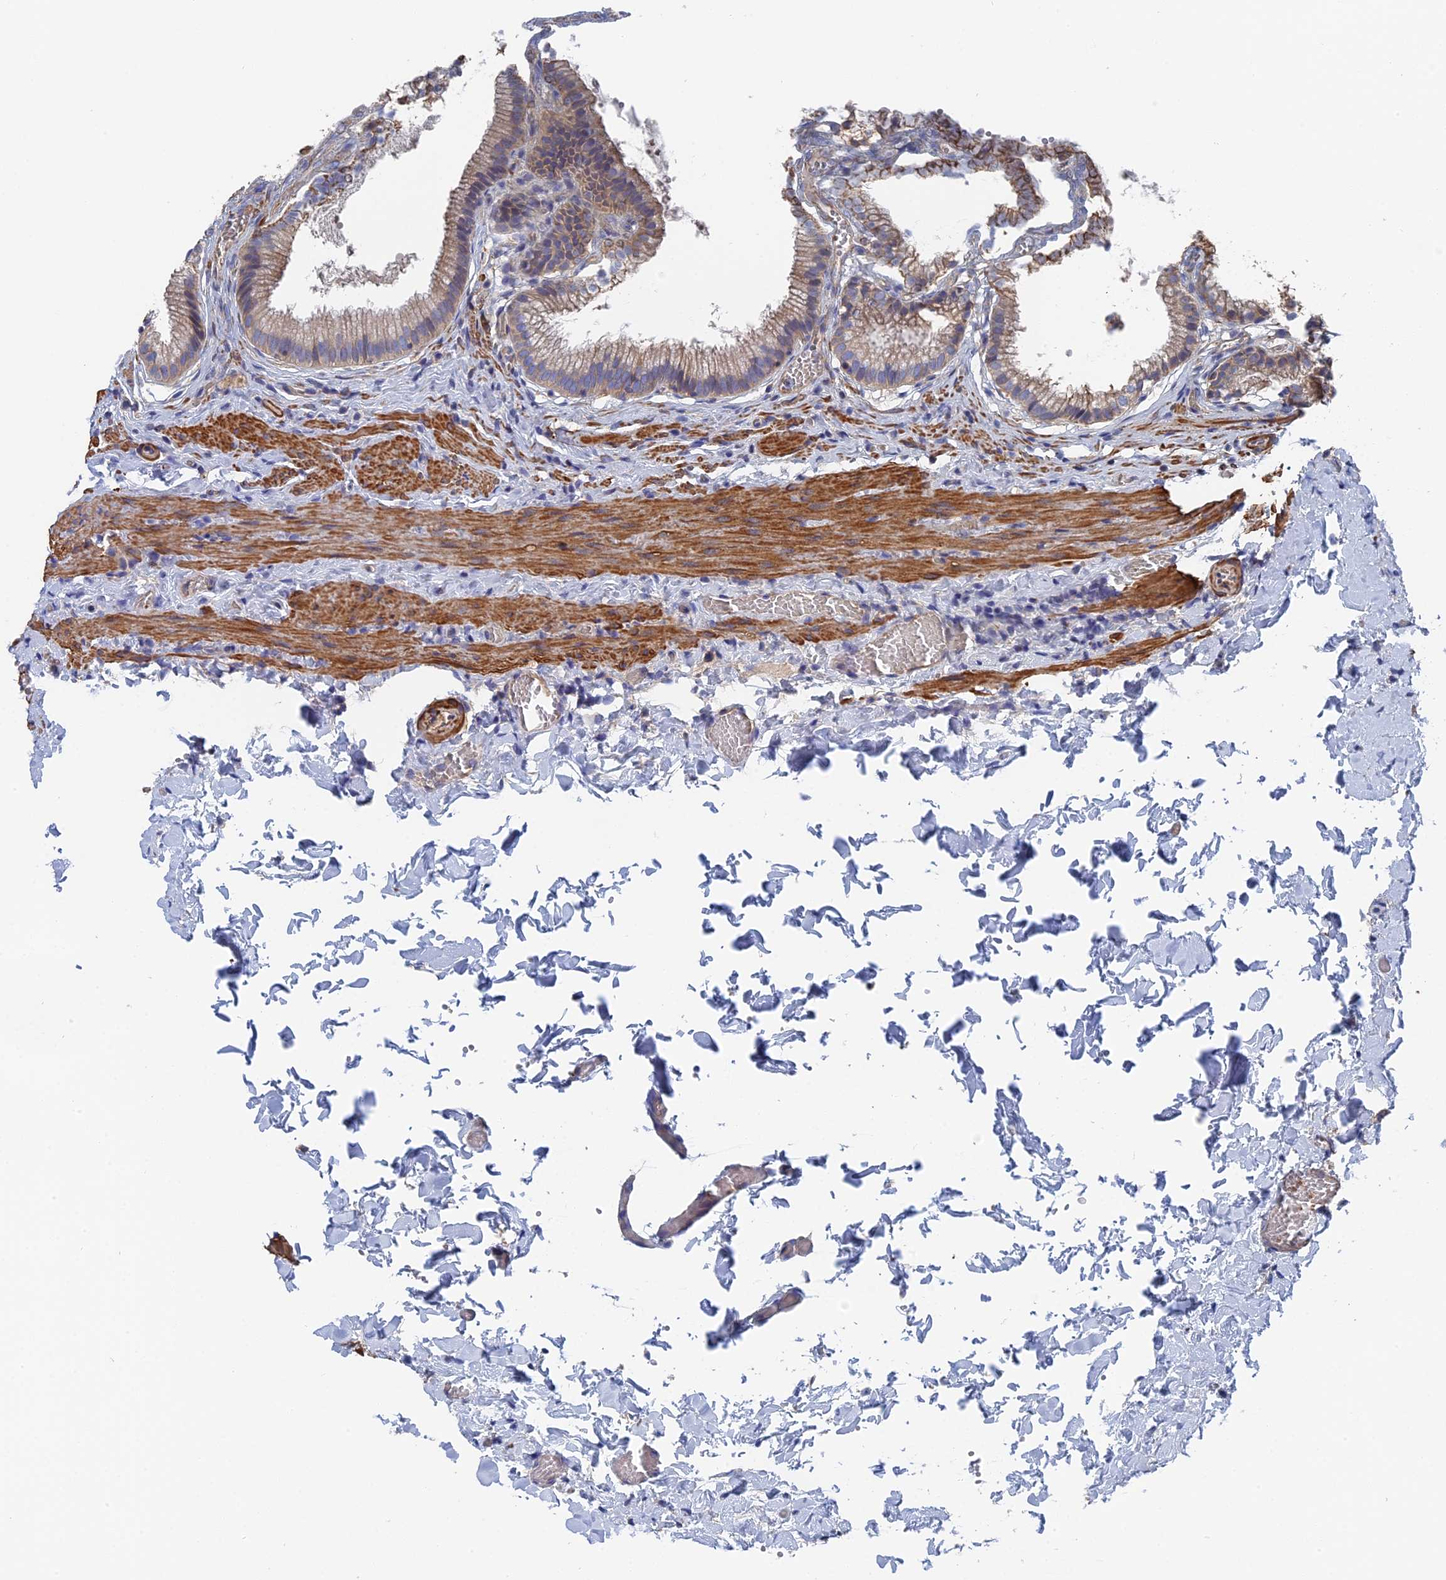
{"staining": {"intensity": "moderate", "quantity": "25%-75%", "location": "cytoplasmic/membranous"}, "tissue": "gallbladder", "cell_type": "Glandular cells", "image_type": "normal", "snomed": [{"axis": "morphology", "description": "Normal tissue, NOS"}, {"axis": "topography", "description": "Gallbladder"}], "caption": "A brown stain labels moderate cytoplasmic/membranous positivity of a protein in glandular cells of benign human gallbladder. The staining was performed using DAB (3,3'-diaminobenzidine) to visualize the protein expression in brown, while the nuclei were stained in blue with hematoxylin (Magnification: 20x).", "gene": "STRA6", "patient": {"sex": "male", "age": 38}}